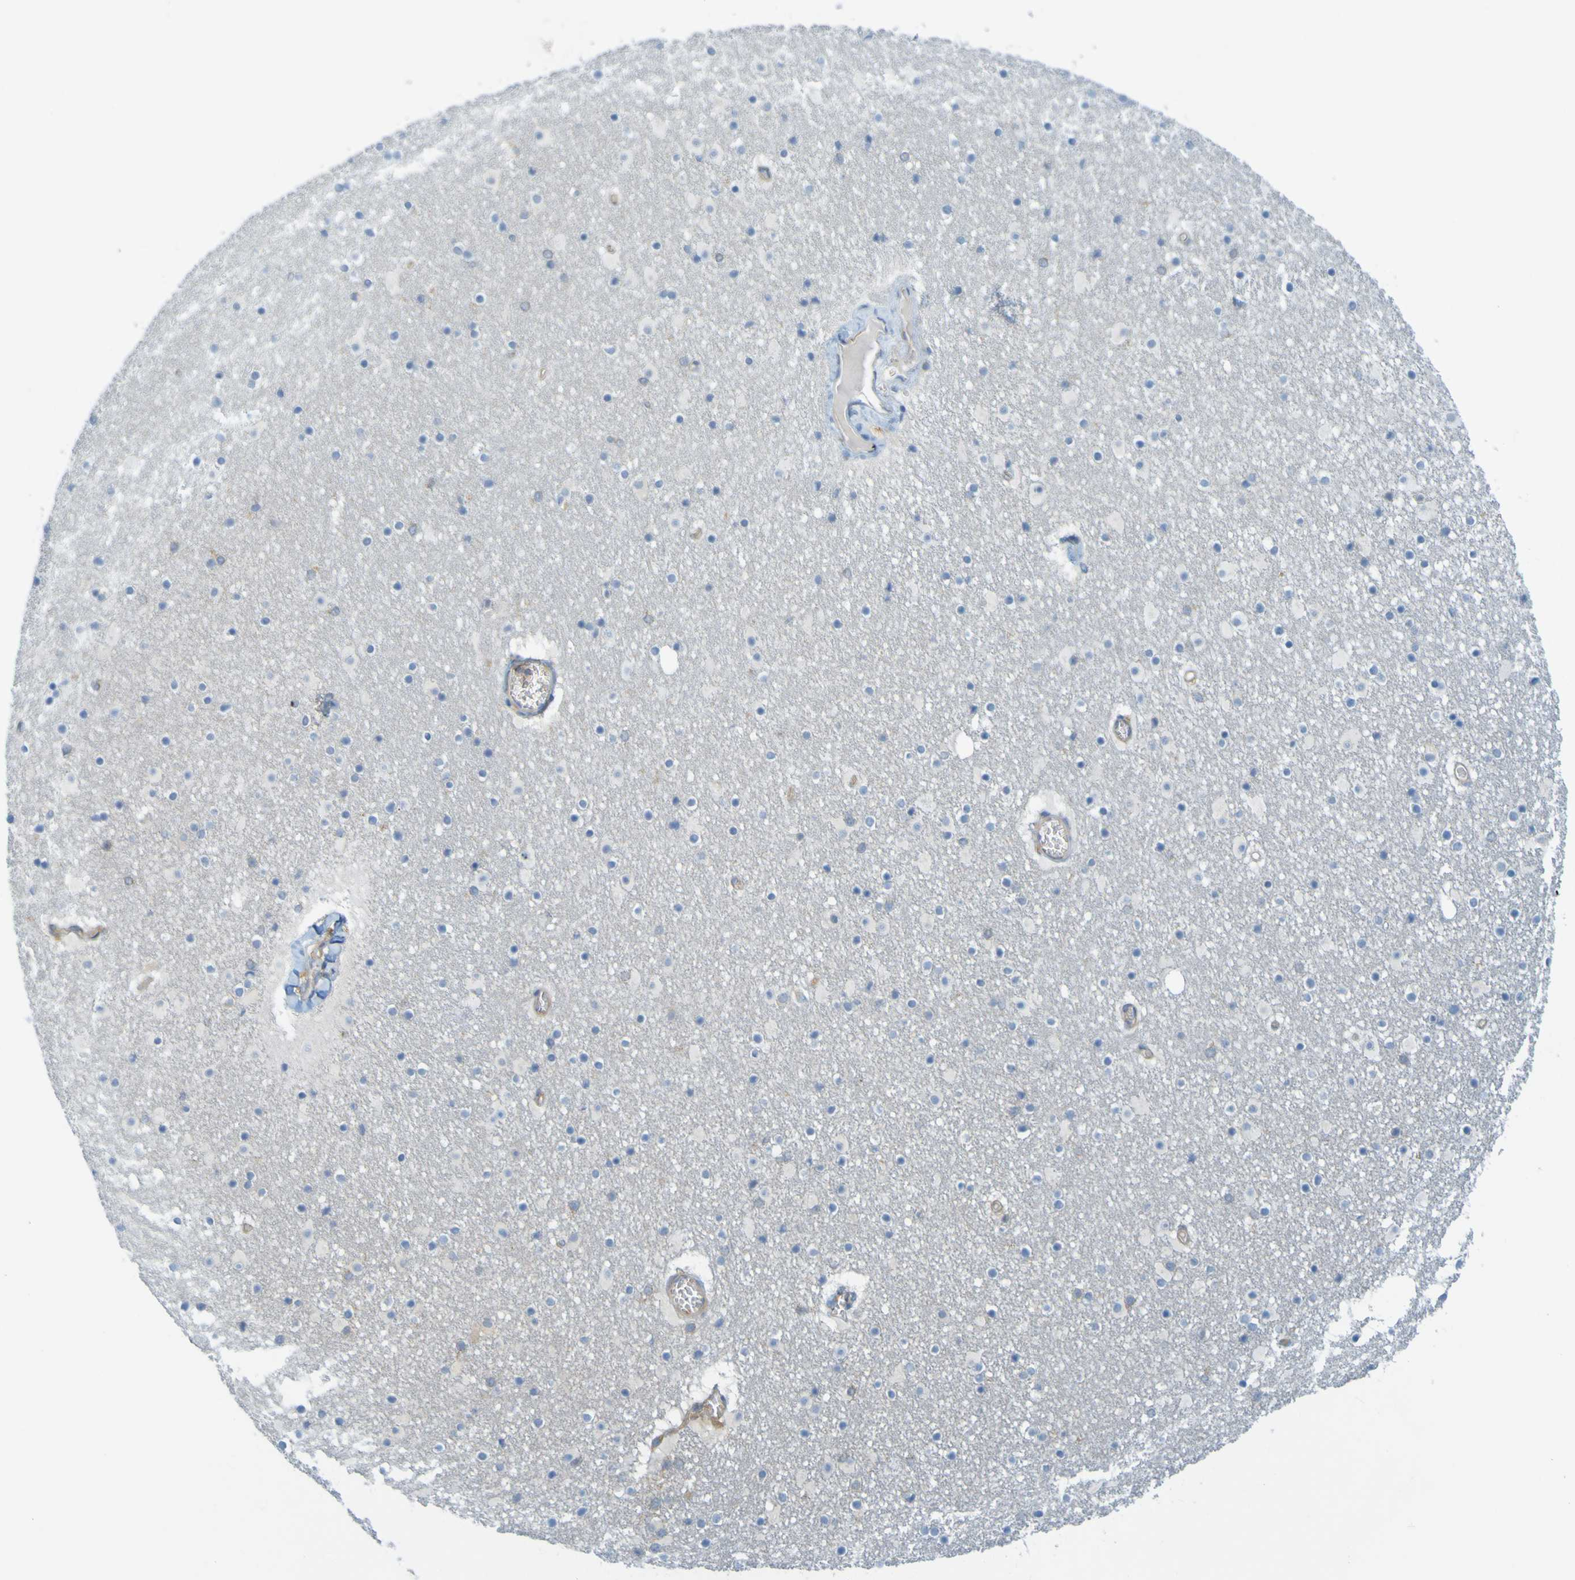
{"staining": {"intensity": "negative", "quantity": "none", "location": "none"}, "tissue": "caudate", "cell_type": "Glial cells", "image_type": "normal", "snomed": [{"axis": "morphology", "description": "Normal tissue, NOS"}, {"axis": "topography", "description": "Lateral ventricle wall"}], "caption": "This is an IHC histopathology image of unremarkable caudate. There is no expression in glial cells.", "gene": "APPL1", "patient": {"sex": "male", "age": 45}}